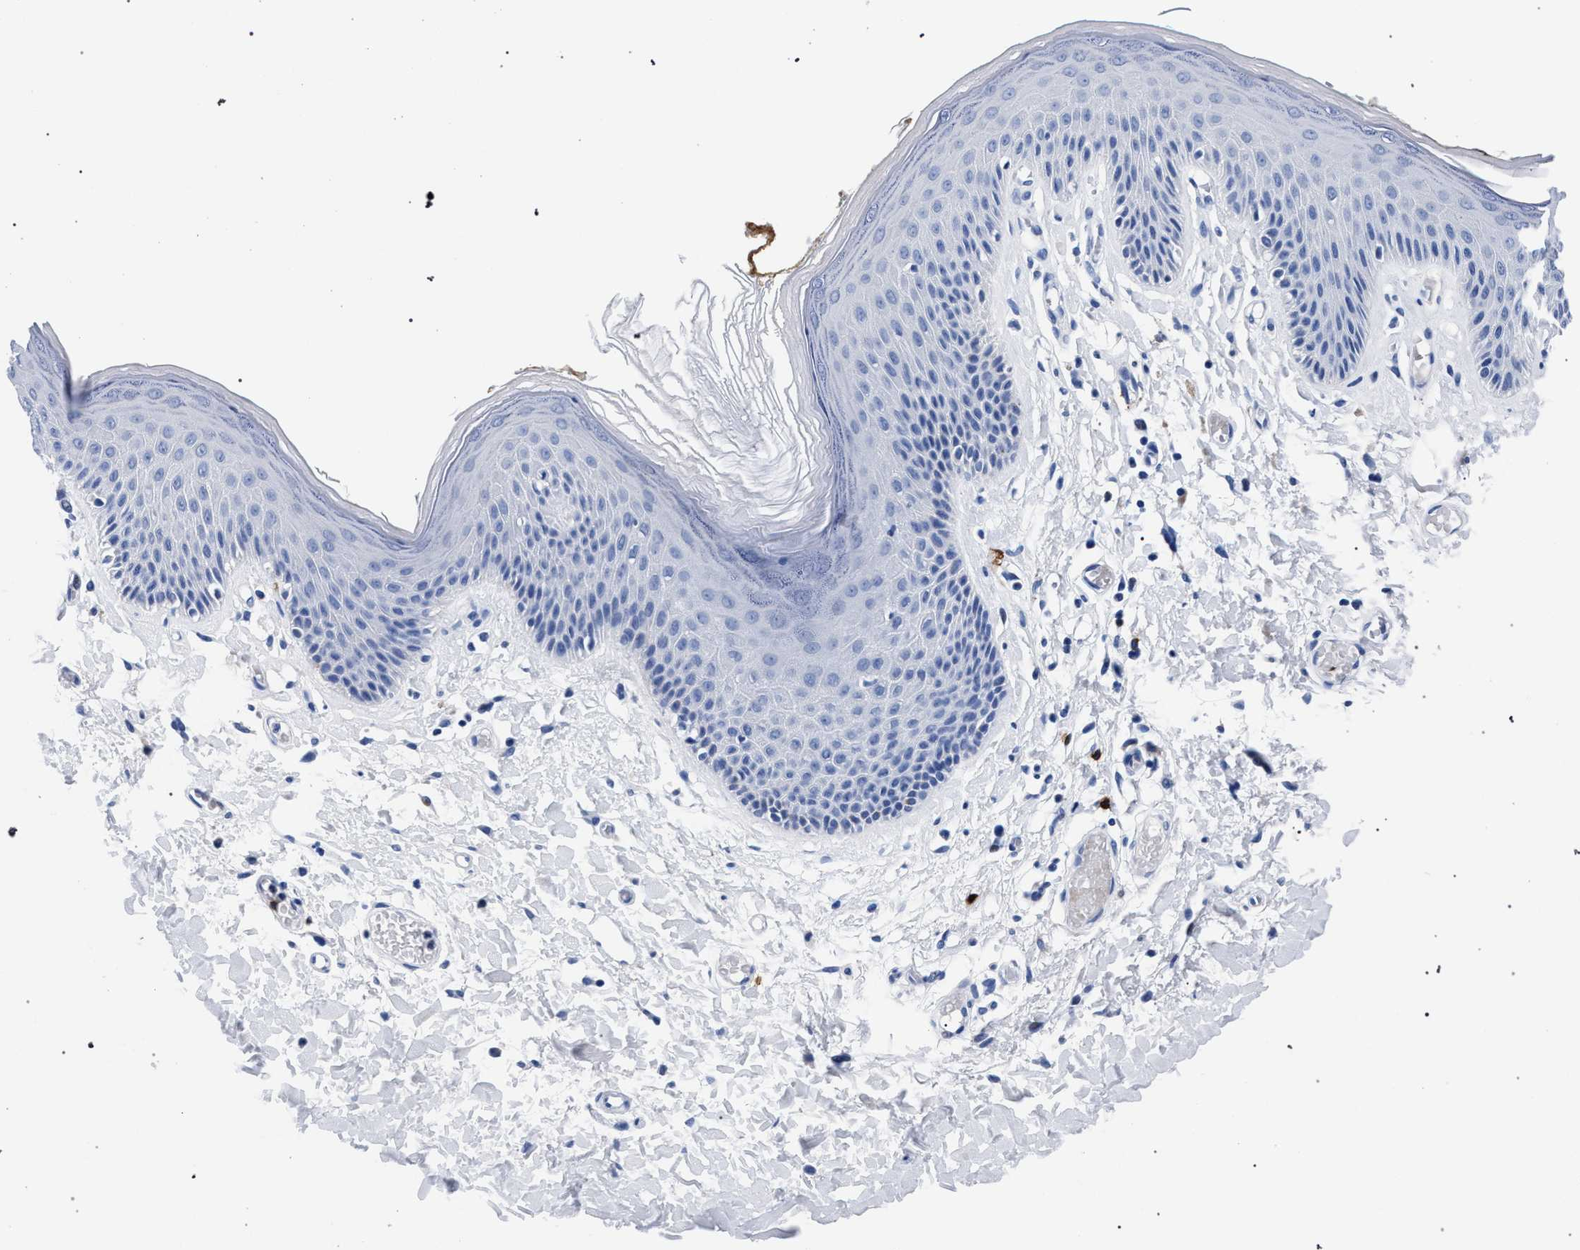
{"staining": {"intensity": "negative", "quantity": "none", "location": "none"}, "tissue": "skin", "cell_type": "Epidermal cells", "image_type": "normal", "snomed": [{"axis": "morphology", "description": "Normal tissue, NOS"}, {"axis": "topography", "description": "Vulva"}], "caption": "High magnification brightfield microscopy of benign skin stained with DAB (brown) and counterstained with hematoxylin (blue): epidermal cells show no significant expression. Nuclei are stained in blue.", "gene": "KLRK1", "patient": {"sex": "female", "age": 73}}